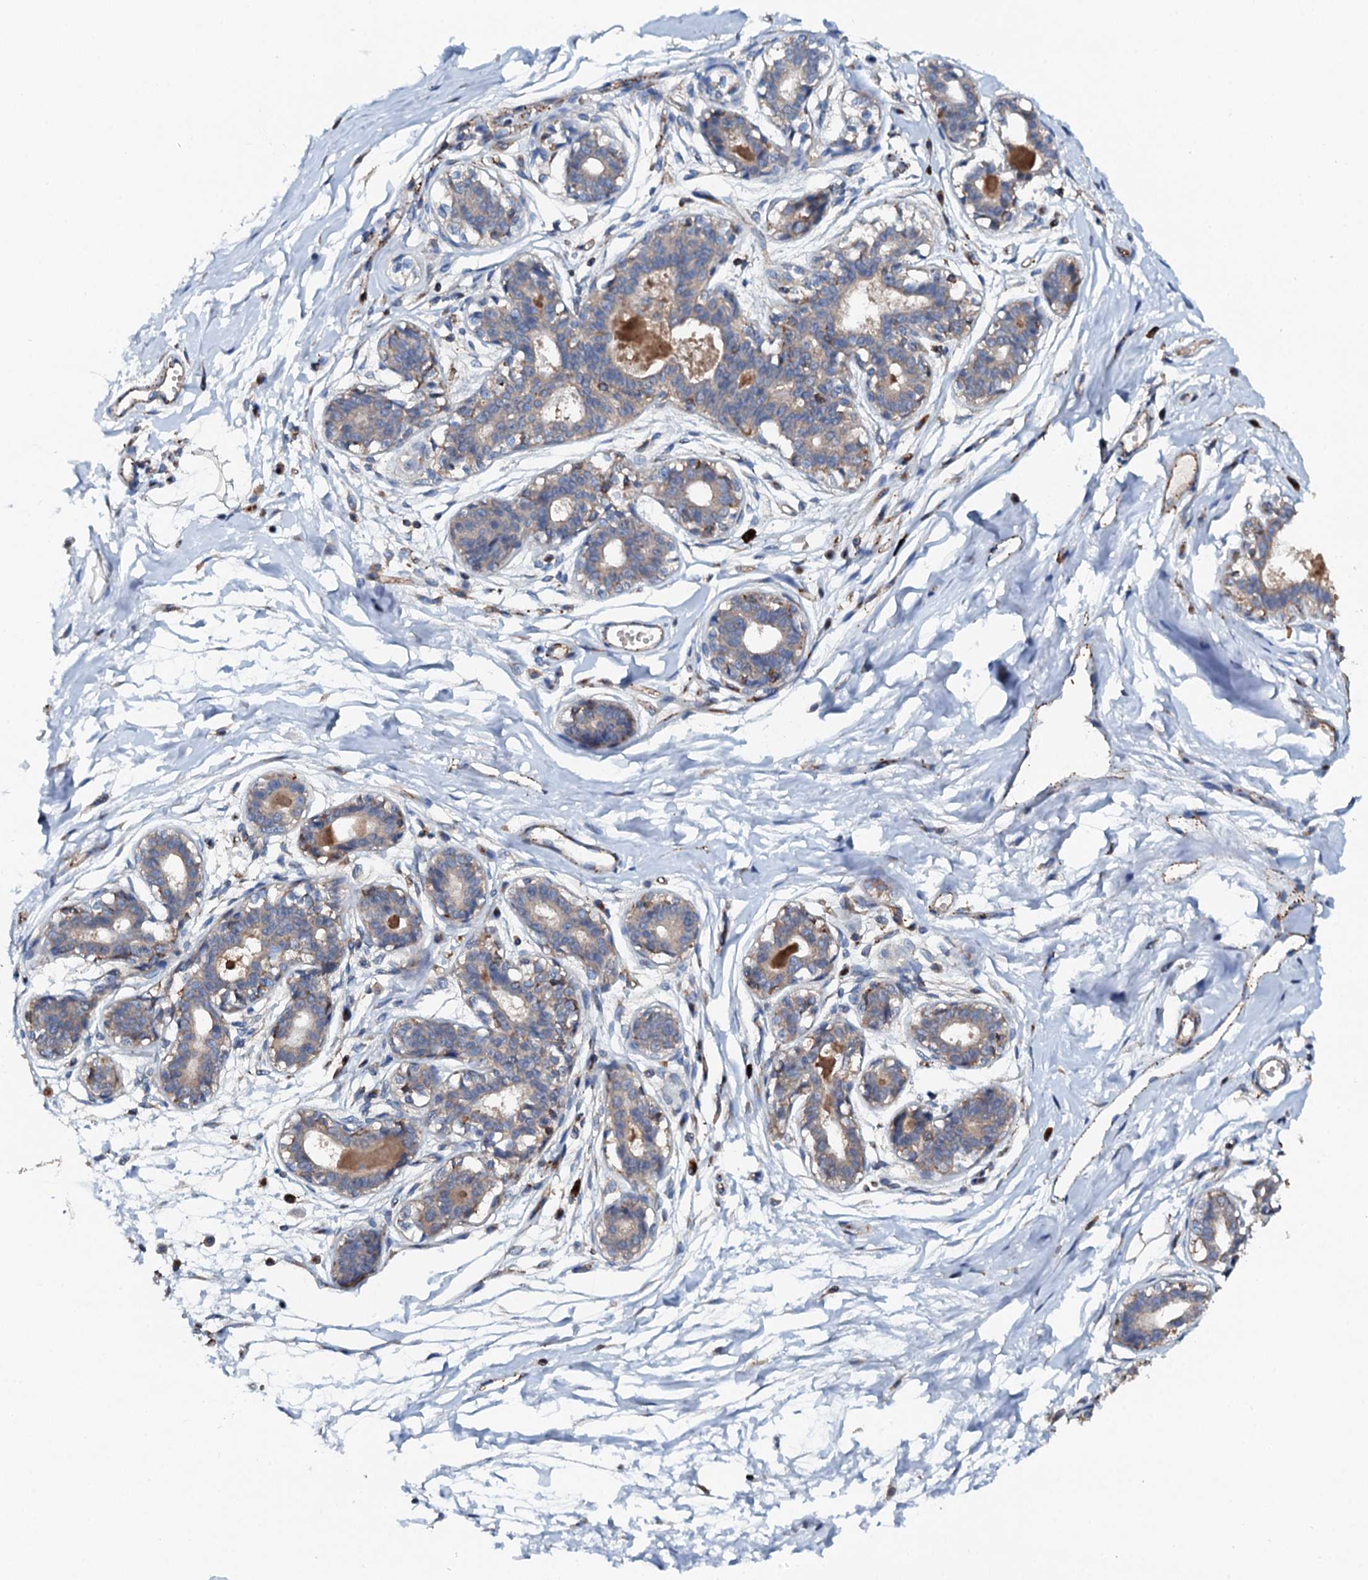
{"staining": {"intensity": "weak", "quantity": ">75%", "location": "cytoplasmic/membranous"}, "tissue": "breast", "cell_type": "Adipocytes", "image_type": "normal", "snomed": [{"axis": "morphology", "description": "Normal tissue, NOS"}, {"axis": "topography", "description": "Breast"}], "caption": "Human breast stained with a brown dye displays weak cytoplasmic/membranous positive staining in approximately >75% of adipocytes.", "gene": "GRK2", "patient": {"sex": "female", "age": 45}}